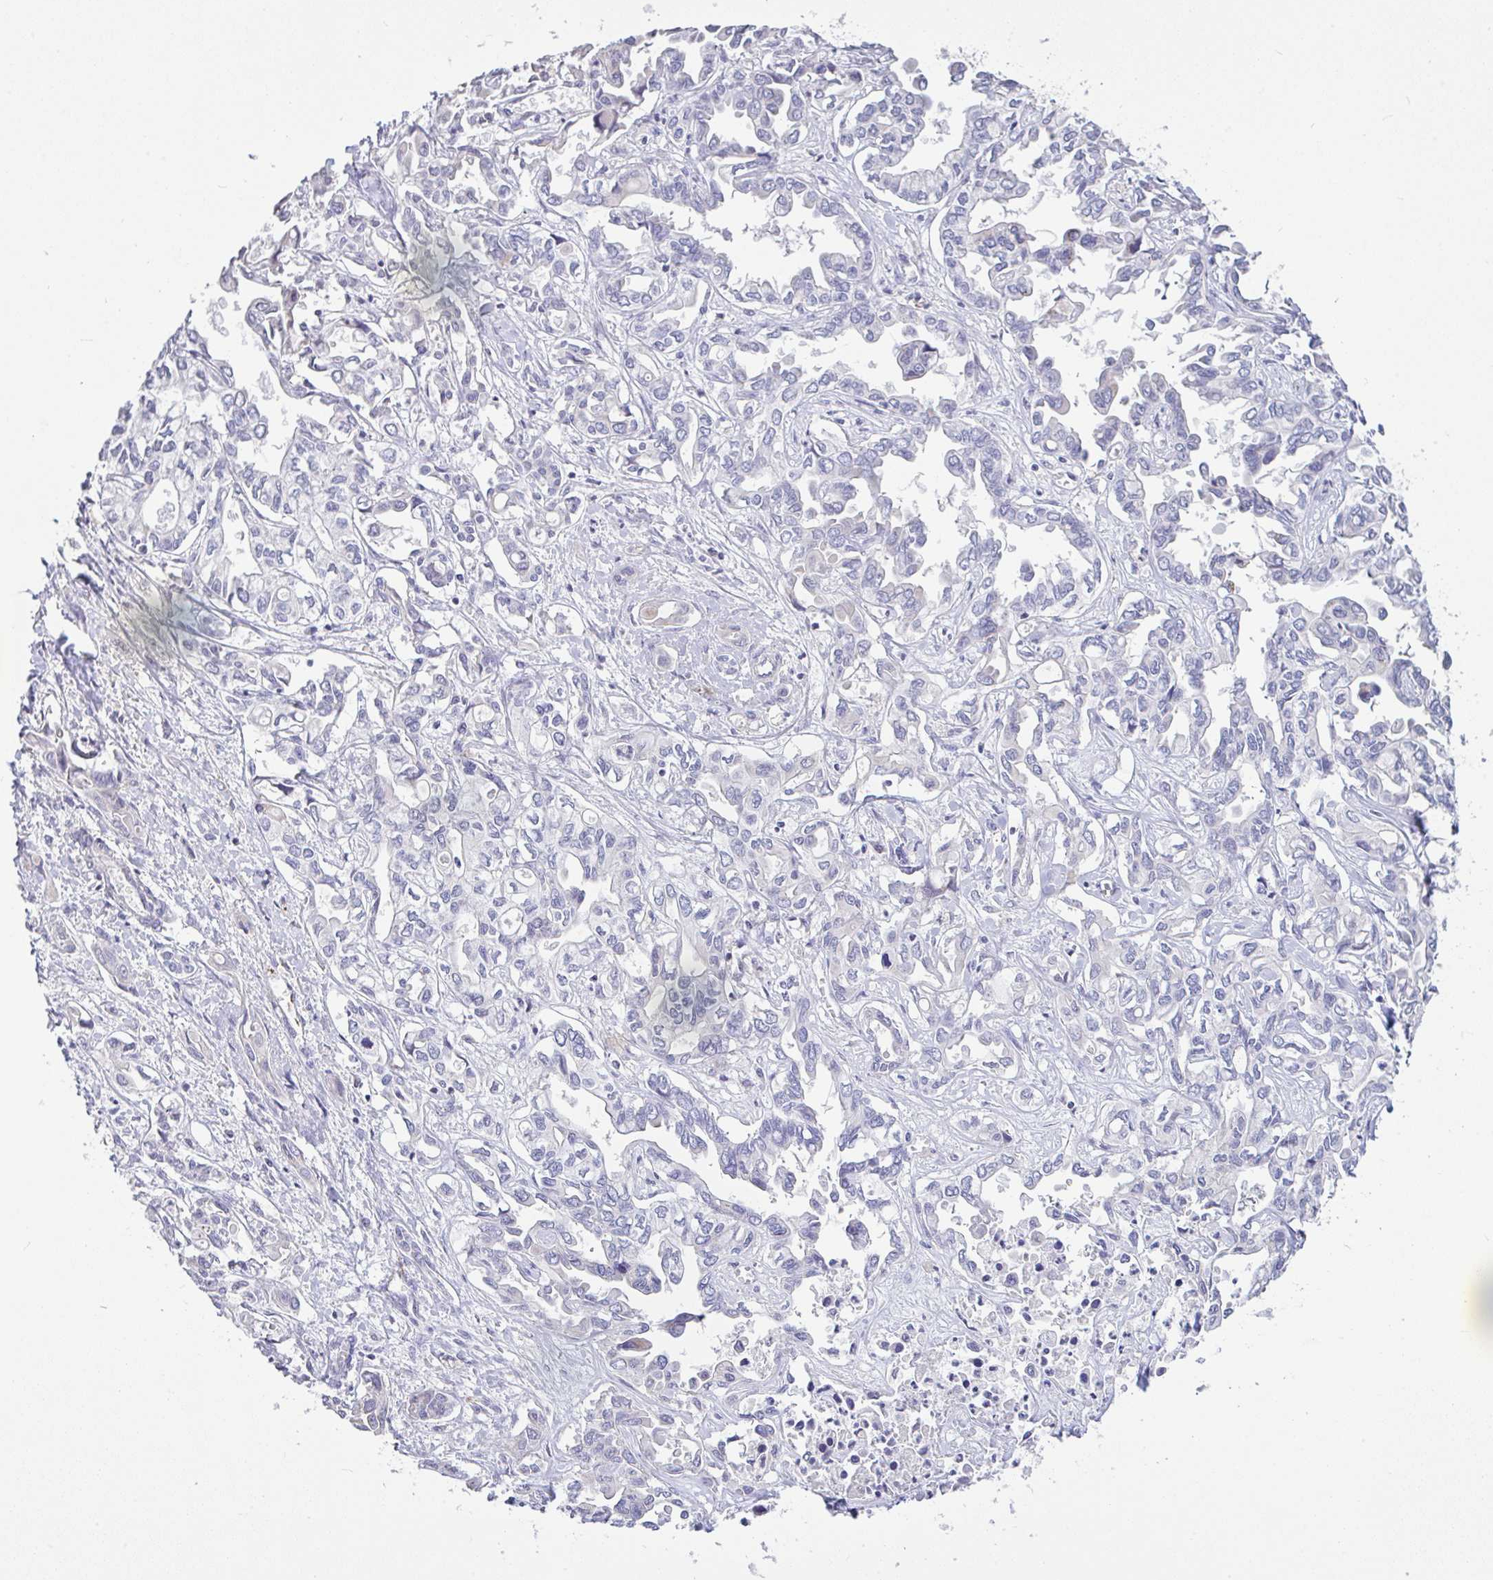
{"staining": {"intensity": "negative", "quantity": "none", "location": "none"}, "tissue": "liver cancer", "cell_type": "Tumor cells", "image_type": "cancer", "snomed": [{"axis": "morphology", "description": "Cholangiocarcinoma"}, {"axis": "topography", "description": "Liver"}], "caption": "A photomicrograph of liver cancer (cholangiocarcinoma) stained for a protein exhibits no brown staining in tumor cells. Brightfield microscopy of immunohistochemistry (IHC) stained with DAB (3,3'-diaminobenzidine) (brown) and hematoxylin (blue), captured at high magnification.", "gene": "PLCD4", "patient": {"sex": "female", "age": 64}}